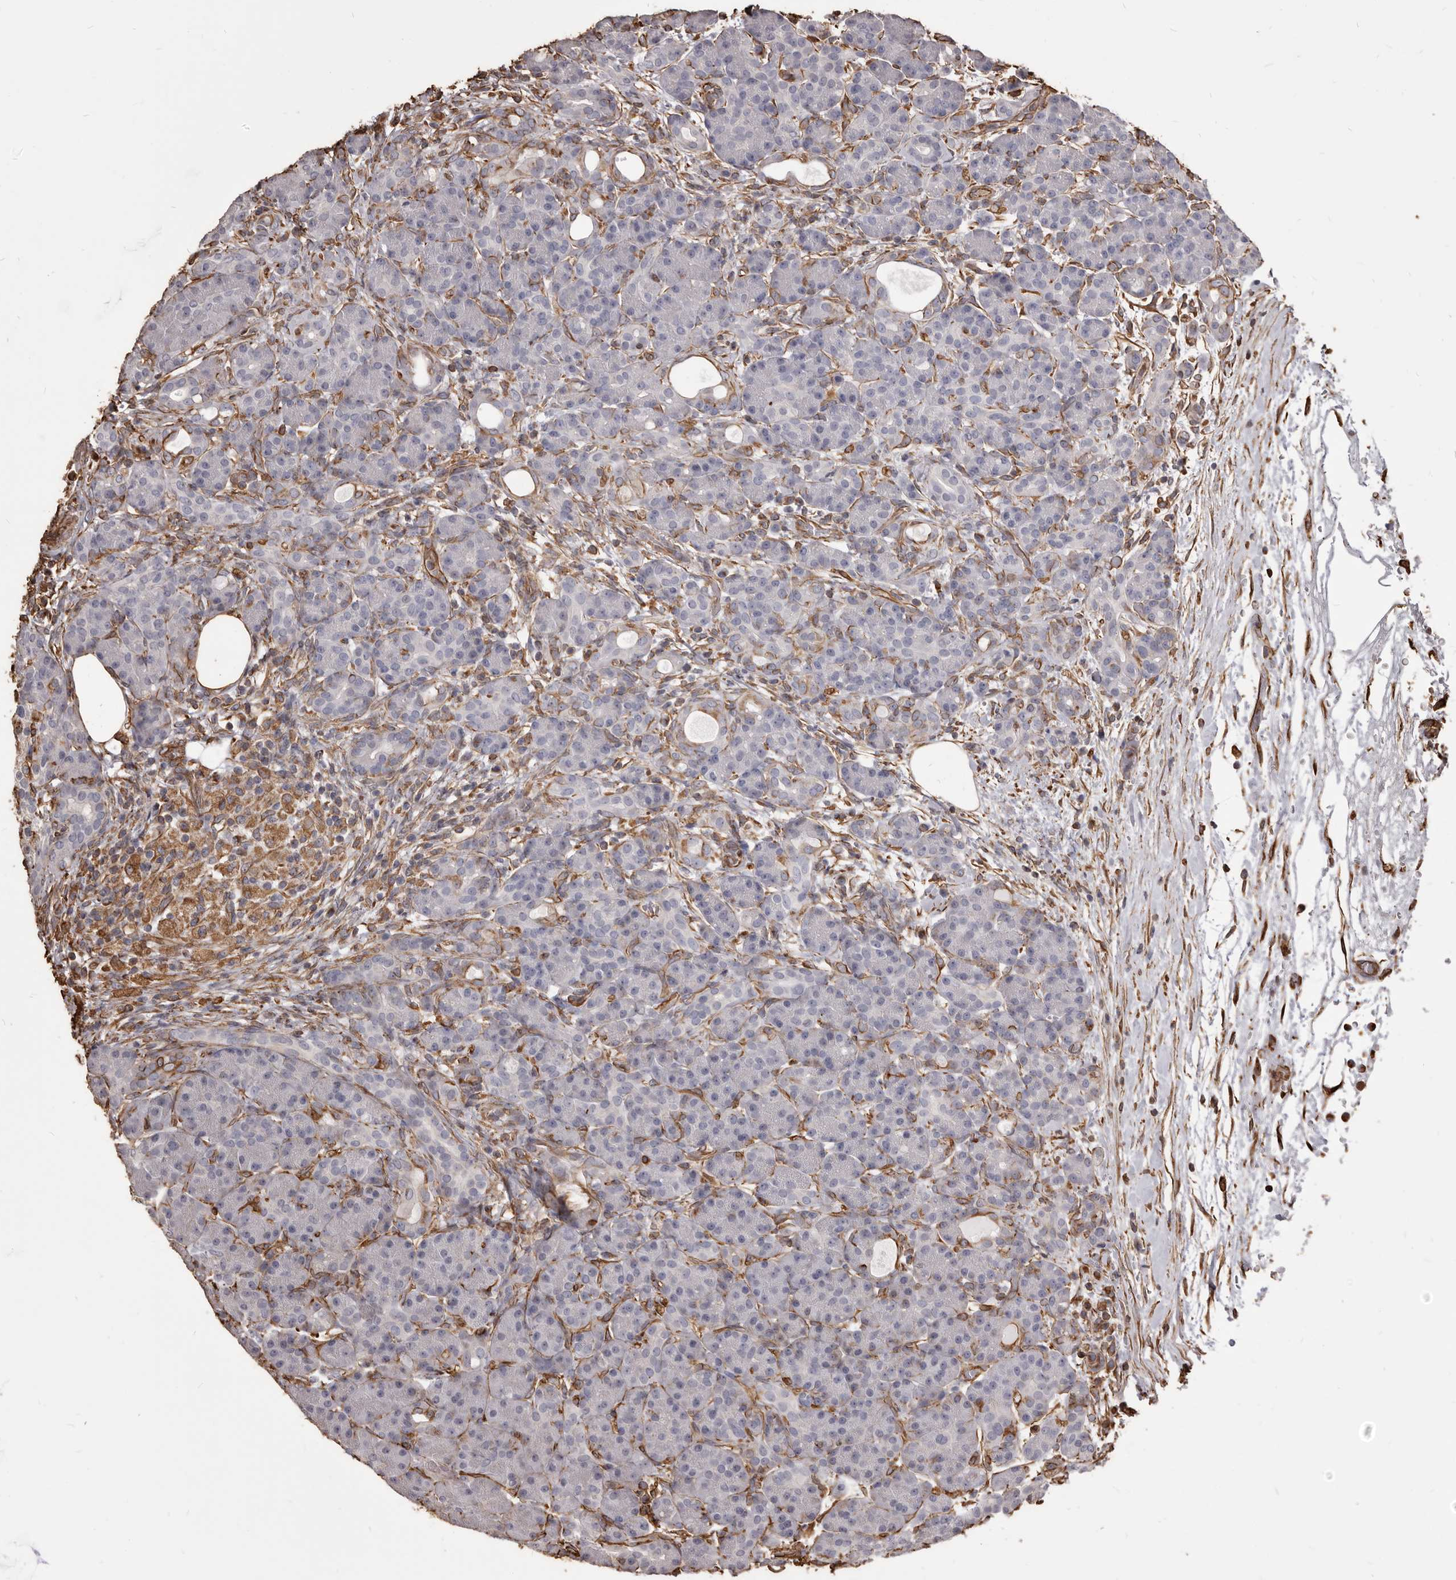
{"staining": {"intensity": "moderate", "quantity": "<25%", "location": "cytoplasmic/membranous"}, "tissue": "pancreas", "cell_type": "Exocrine glandular cells", "image_type": "normal", "snomed": [{"axis": "morphology", "description": "Normal tissue, NOS"}, {"axis": "topography", "description": "Pancreas"}], "caption": "Benign pancreas exhibits moderate cytoplasmic/membranous positivity in approximately <25% of exocrine glandular cells The staining was performed using DAB (3,3'-diaminobenzidine), with brown indicating positive protein expression. Nuclei are stained blue with hematoxylin..", "gene": "MTURN", "patient": {"sex": "male", "age": 63}}